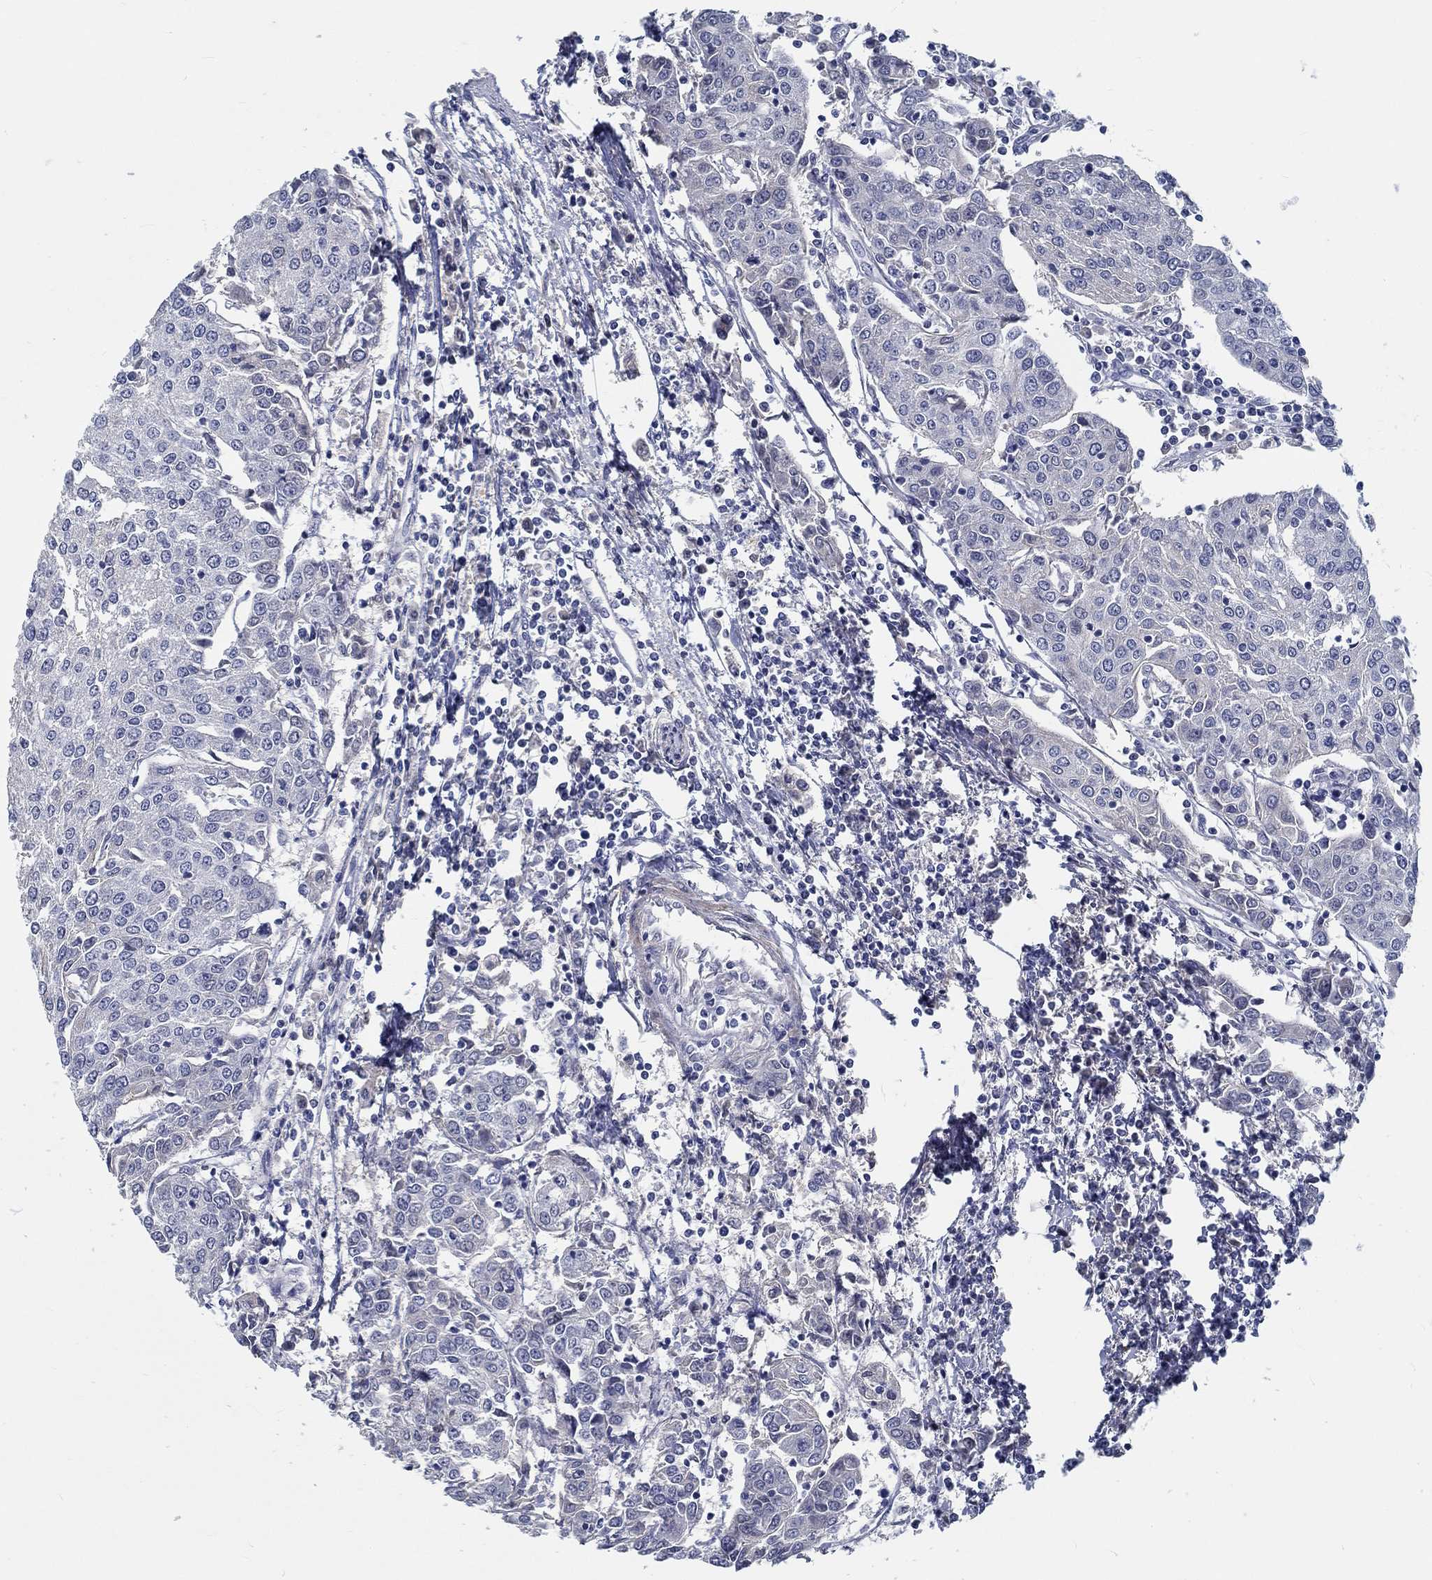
{"staining": {"intensity": "negative", "quantity": "none", "location": "none"}, "tissue": "urothelial cancer", "cell_type": "Tumor cells", "image_type": "cancer", "snomed": [{"axis": "morphology", "description": "Urothelial carcinoma, High grade"}, {"axis": "topography", "description": "Urinary bladder"}], "caption": "Urothelial cancer stained for a protein using immunohistochemistry (IHC) reveals no positivity tumor cells.", "gene": "MYBPC1", "patient": {"sex": "female", "age": 85}}